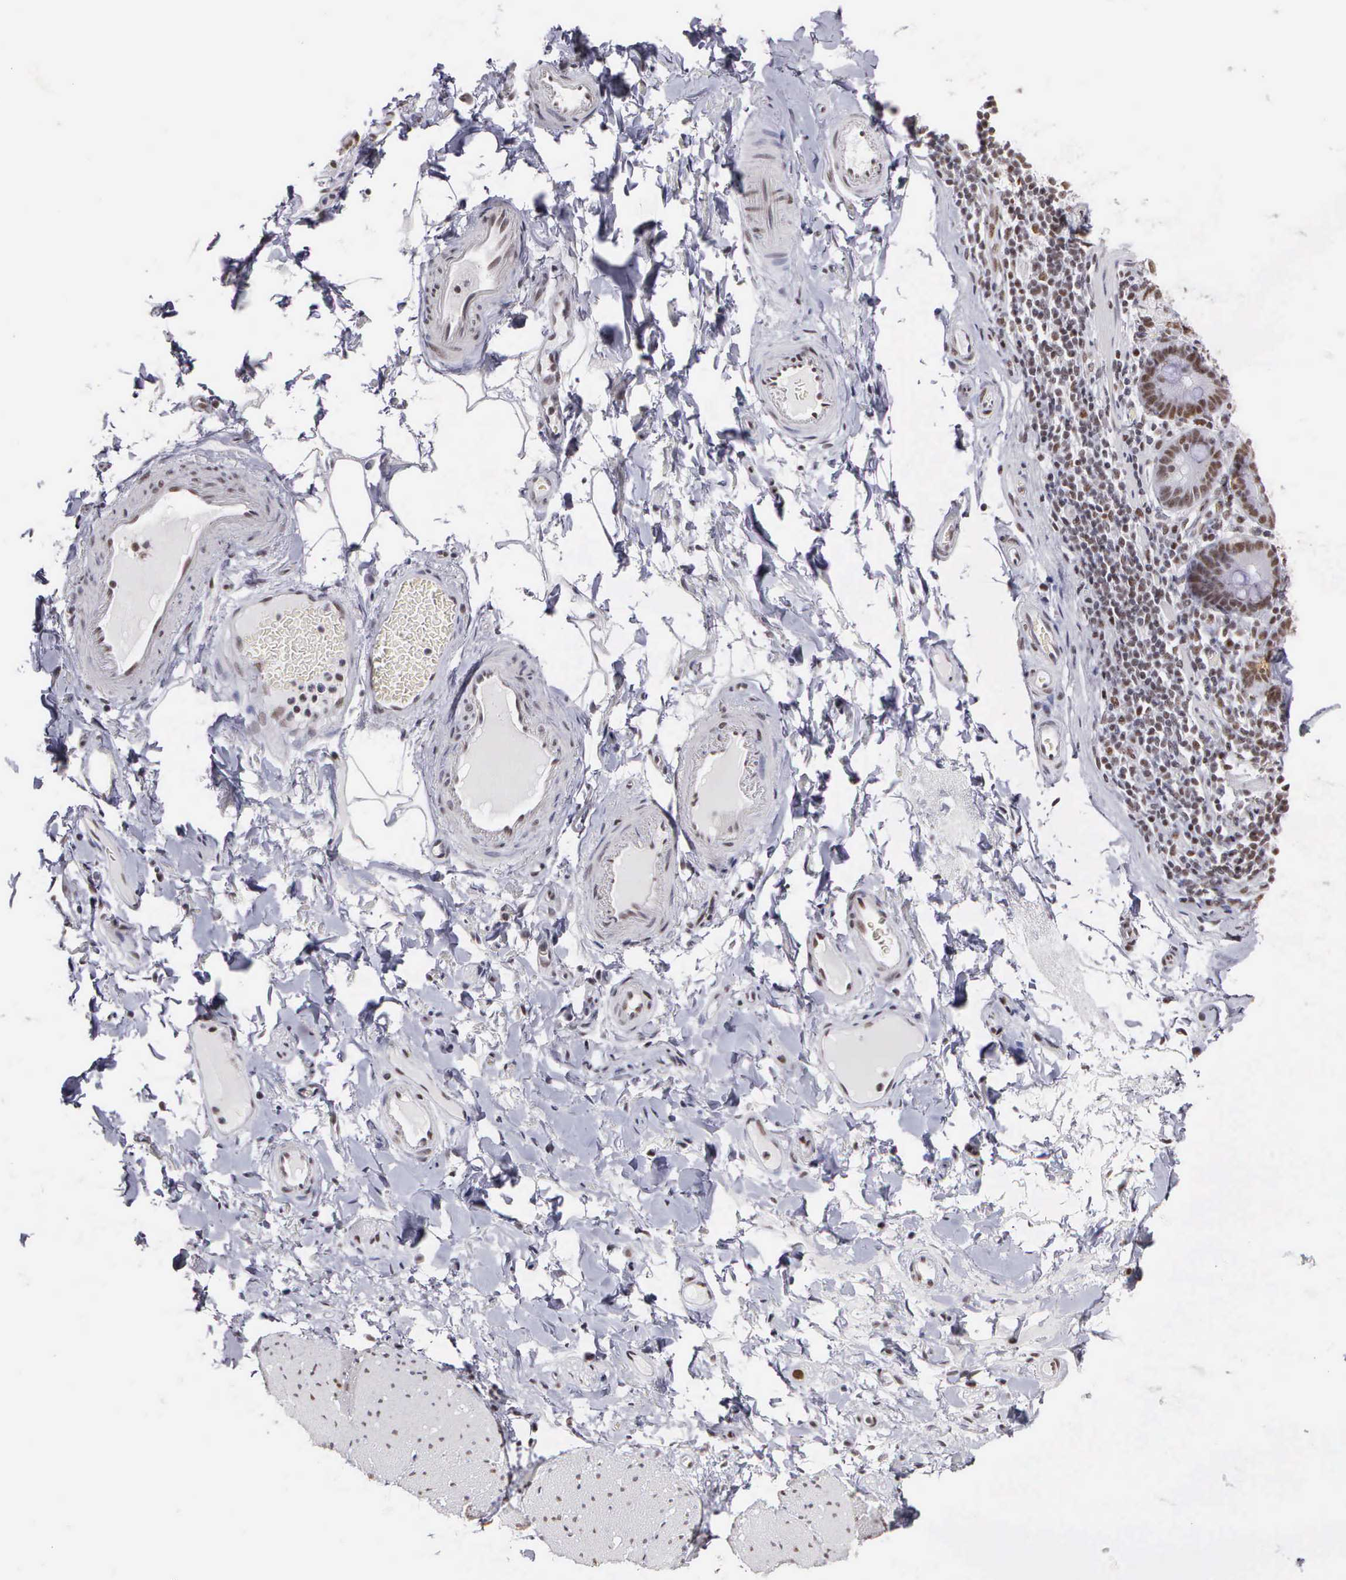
{"staining": {"intensity": "moderate", "quantity": ">75%", "location": "cytoplasmic/membranous"}, "tissue": "adipose tissue", "cell_type": "Adipocytes", "image_type": "normal", "snomed": [{"axis": "morphology", "description": "Normal tissue, NOS"}, {"axis": "topography", "description": "Duodenum"}], "caption": "Adipose tissue stained with immunohistochemistry exhibits moderate cytoplasmic/membranous staining in approximately >75% of adipocytes. (Brightfield microscopy of DAB IHC at high magnification).", "gene": "CSTF2", "patient": {"sex": "male", "age": 63}}